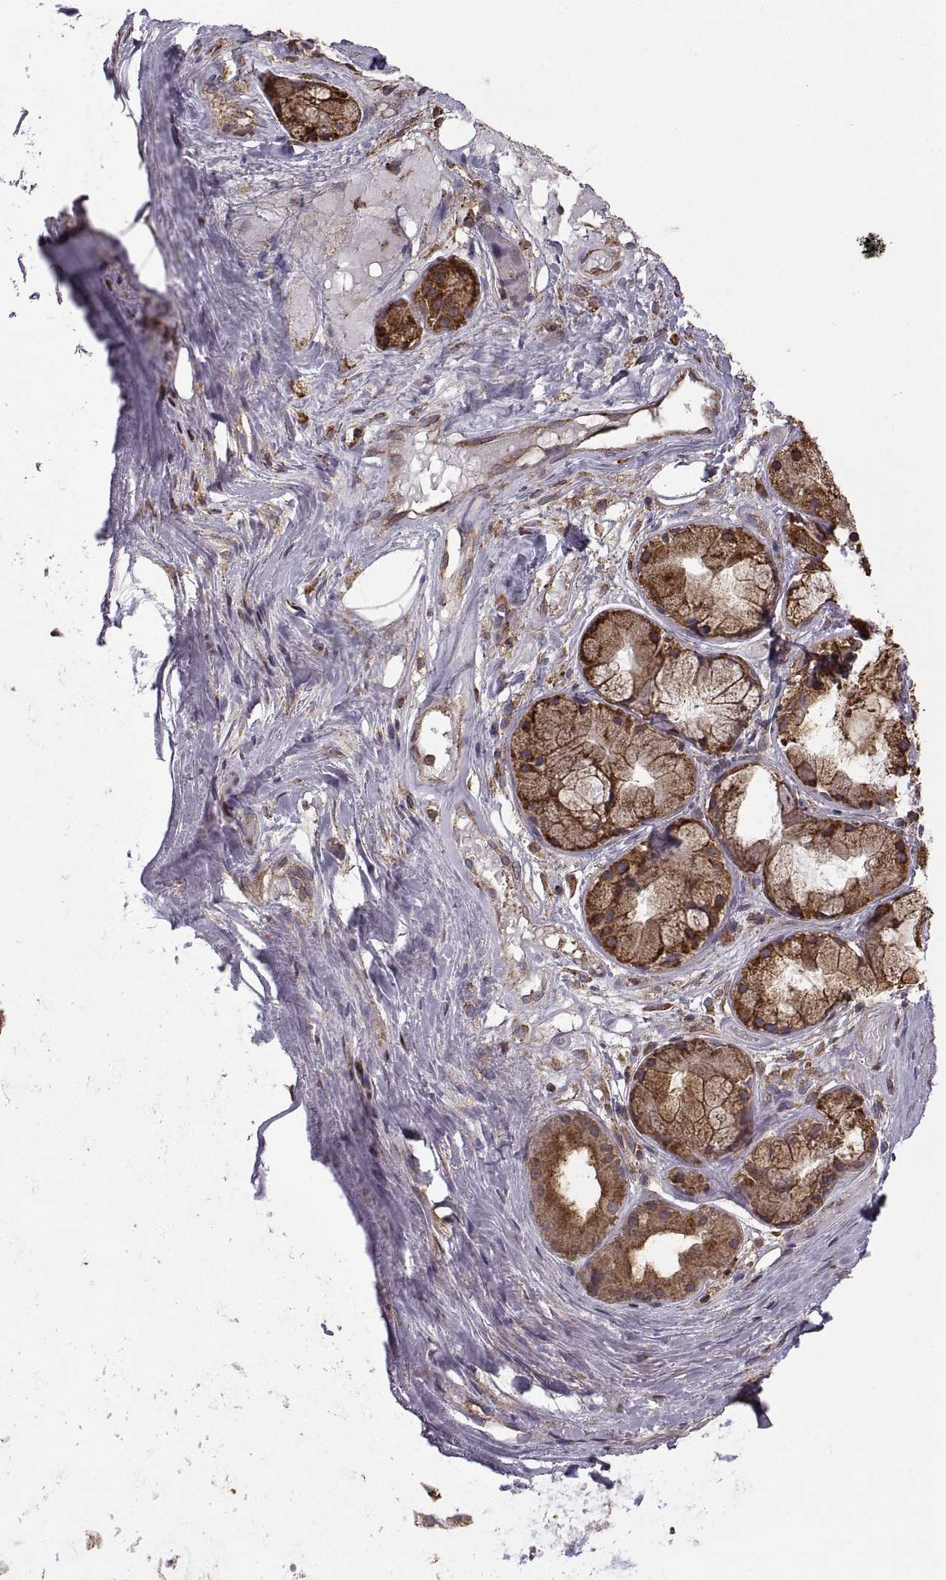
{"staining": {"intensity": "negative", "quantity": "none", "location": "none"}, "tissue": "adipose tissue", "cell_type": "Adipocytes", "image_type": "normal", "snomed": [{"axis": "morphology", "description": "Normal tissue, NOS"}, {"axis": "topography", "description": "Cartilage tissue"}], "caption": "This is an IHC photomicrograph of benign human adipose tissue. There is no staining in adipocytes.", "gene": "PDIA3", "patient": {"sex": "male", "age": 62}}